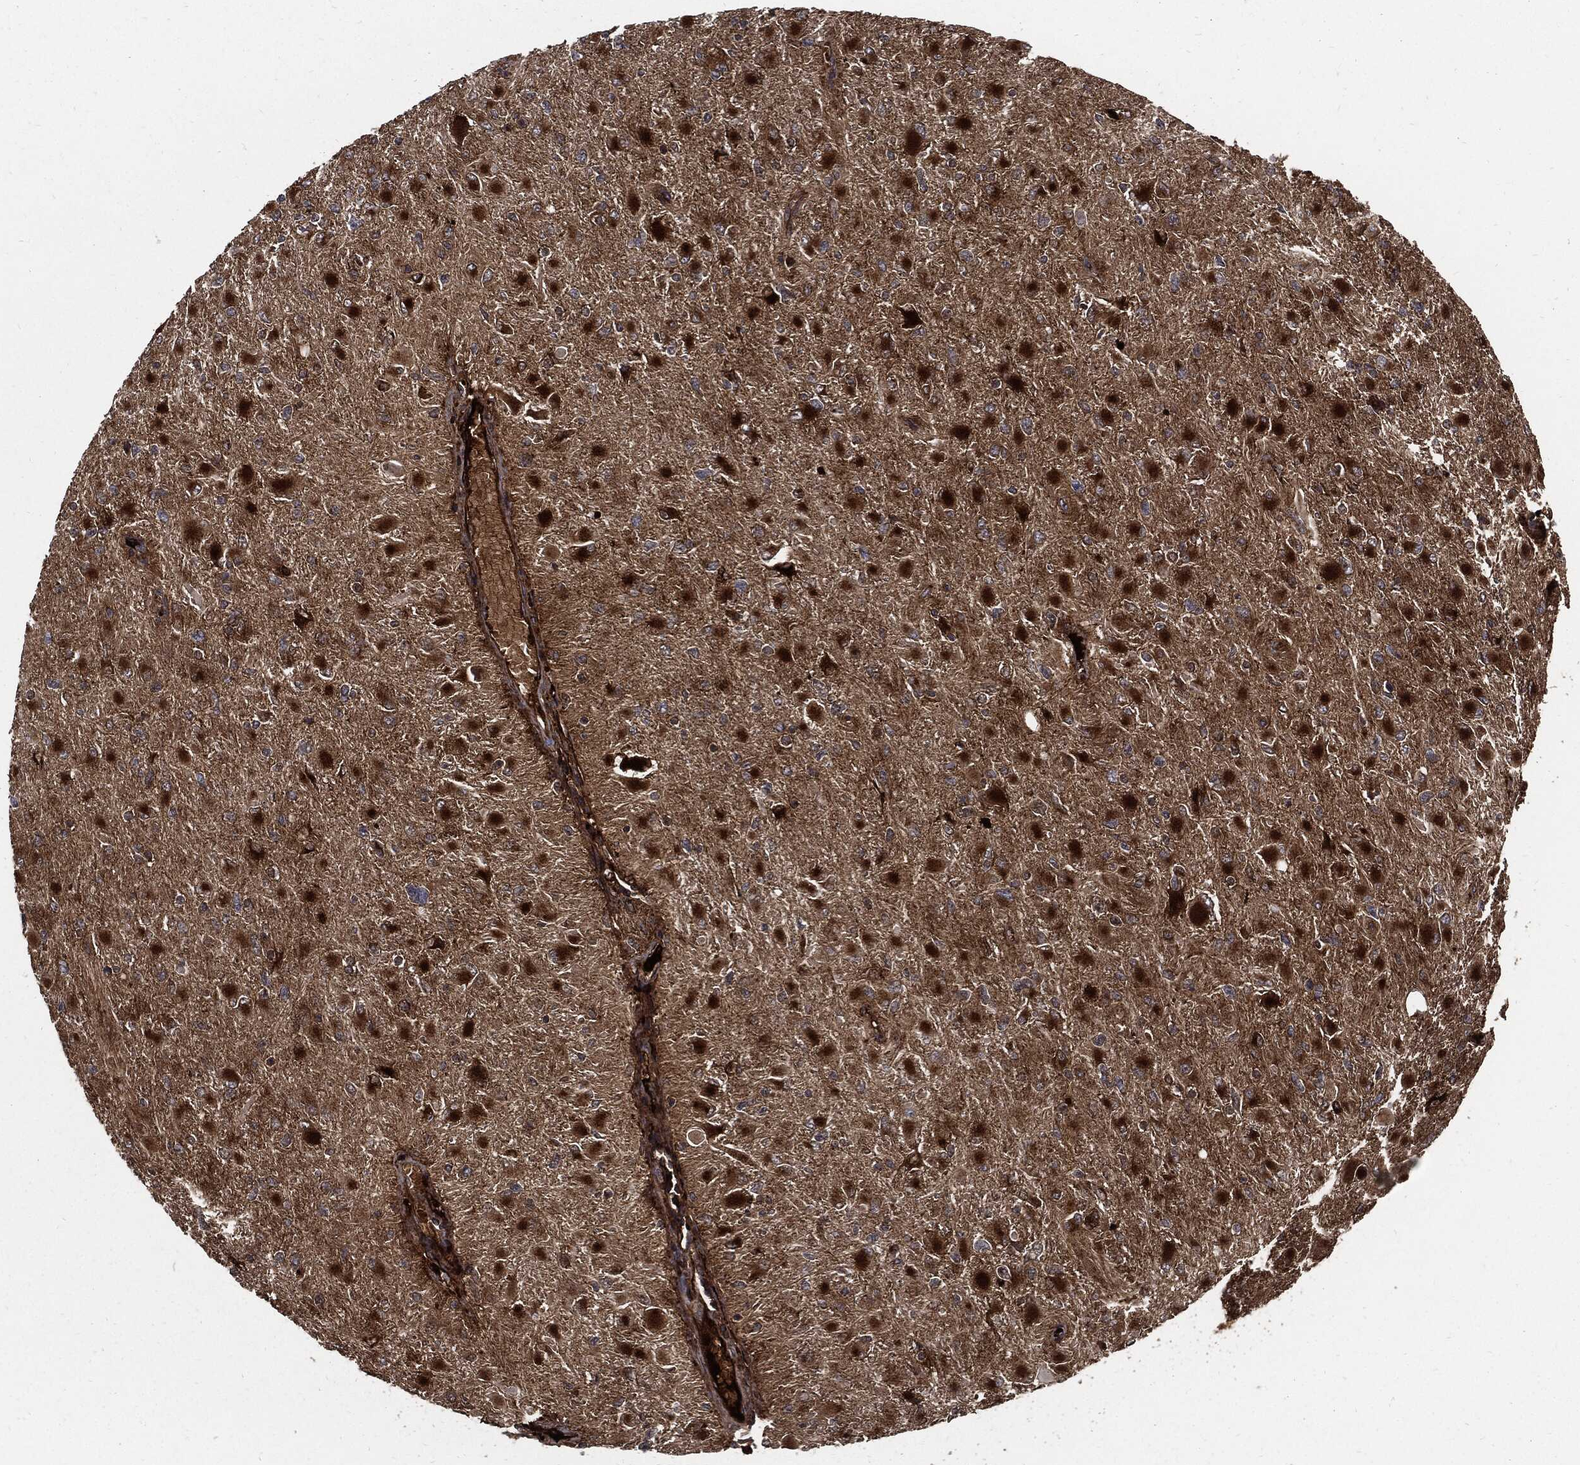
{"staining": {"intensity": "strong", "quantity": "25%-75%", "location": "cytoplasmic/membranous"}, "tissue": "glioma", "cell_type": "Tumor cells", "image_type": "cancer", "snomed": [{"axis": "morphology", "description": "Glioma, malignant, High grade"}, {"axis": "topography", "description": "Cerebral cortex"}], "caption": "A brown stain highlights strong cytoplasmic/membranous staining of a protein in malignant glioma (high-grade) tumor cells.", "gene": "CLU", "patient": {"sex": "female", "age": 36}}